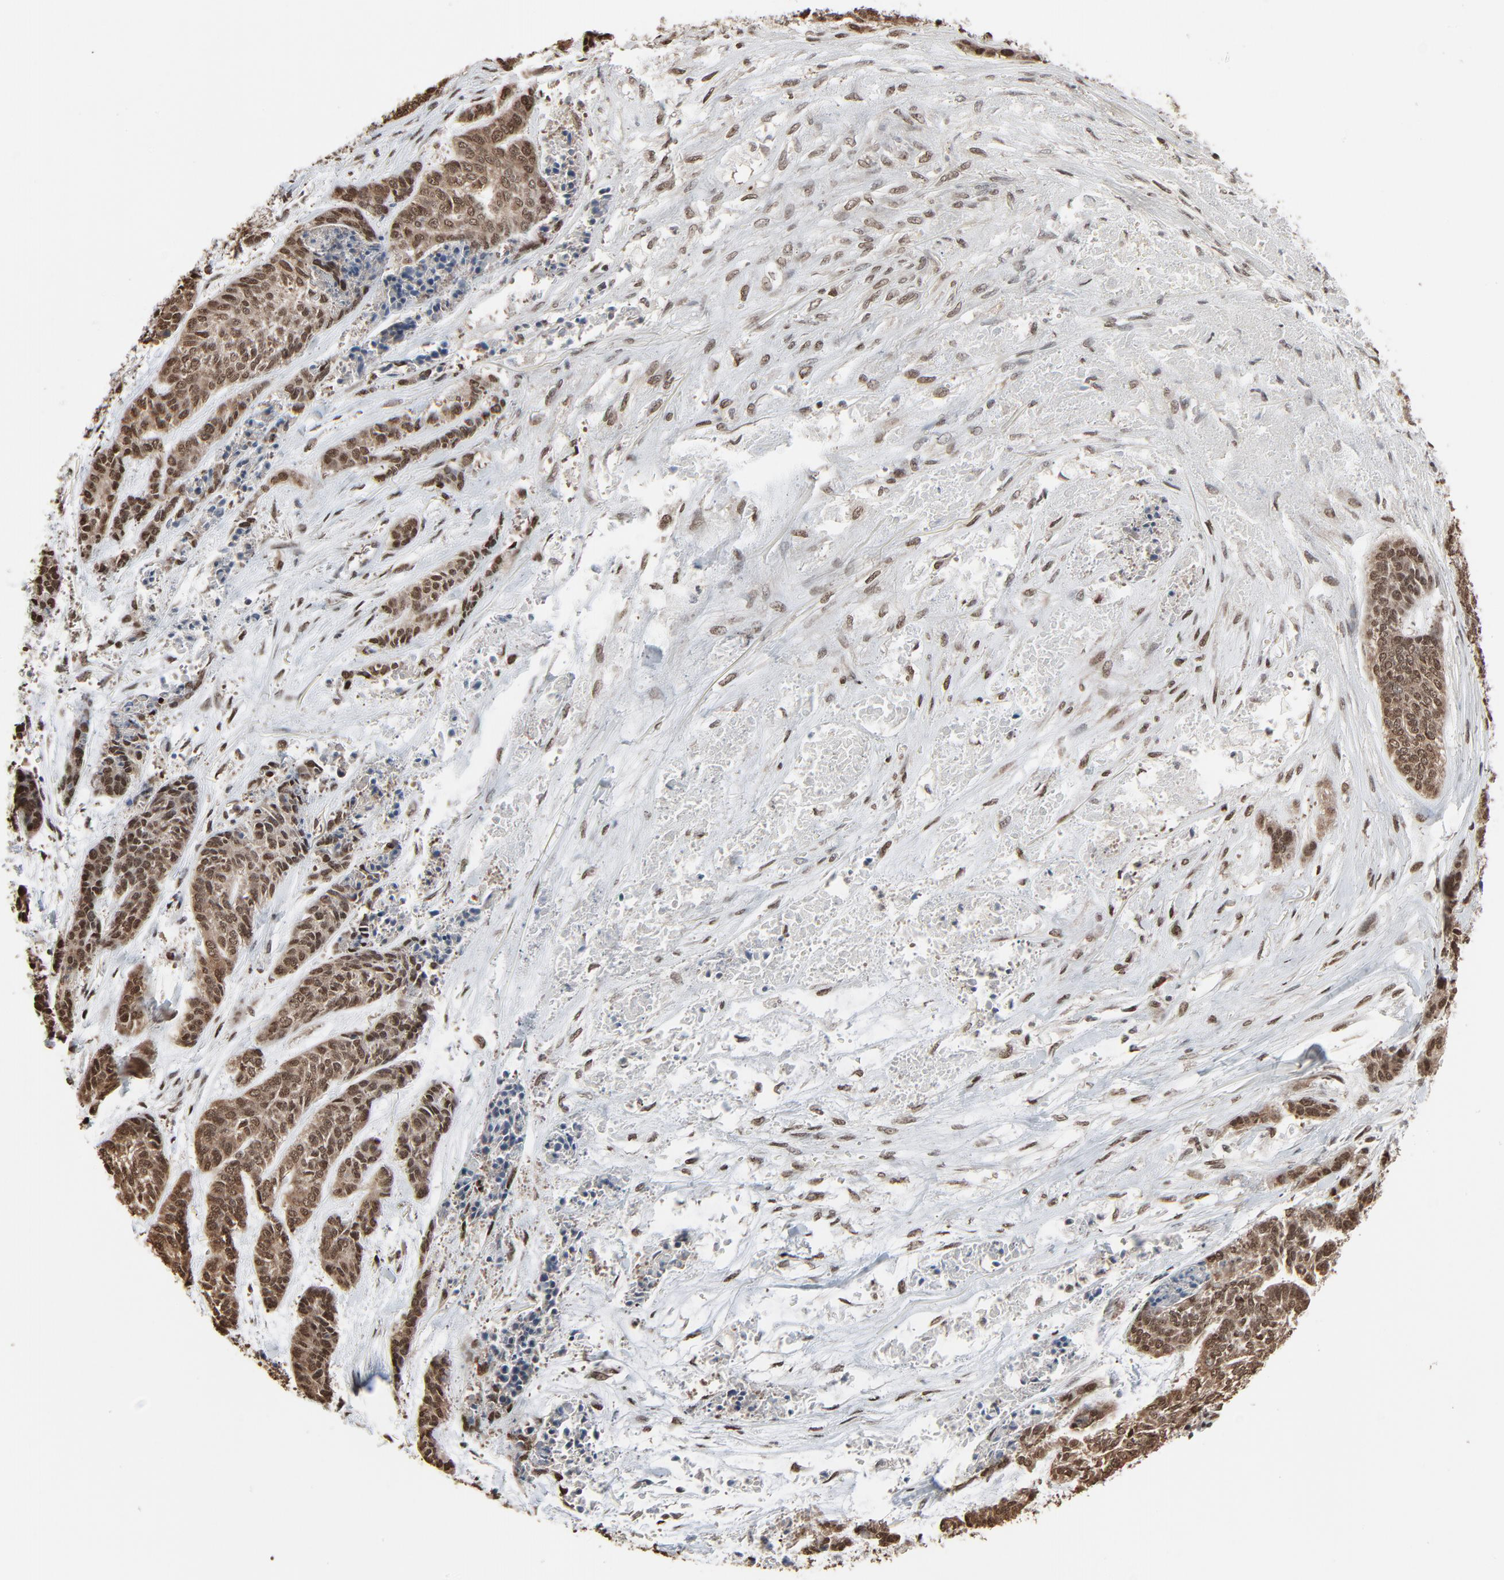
{"staining": {"intensity": "strong", "quantity": ">75%", "location": "cytoplasmic/membranous,nuclear"}, "tissue": "skin cancer", "cell_type": "Tumor cells", "image_type": "cancer", "snomed": [{"axis": "morphology", "description": "Basal cell carcinoma"}, {"axis": "topography", "description": "Skin"}], "caption": "Skin basal cell carcinoma stained with immunohistochemistry (IHC) shows strong cytoplasmic/membranous and nuclear positivity in about >75% of tumor cells.", "gene": "MEIS2", "patient": {"sex": "female", "age": 64}}